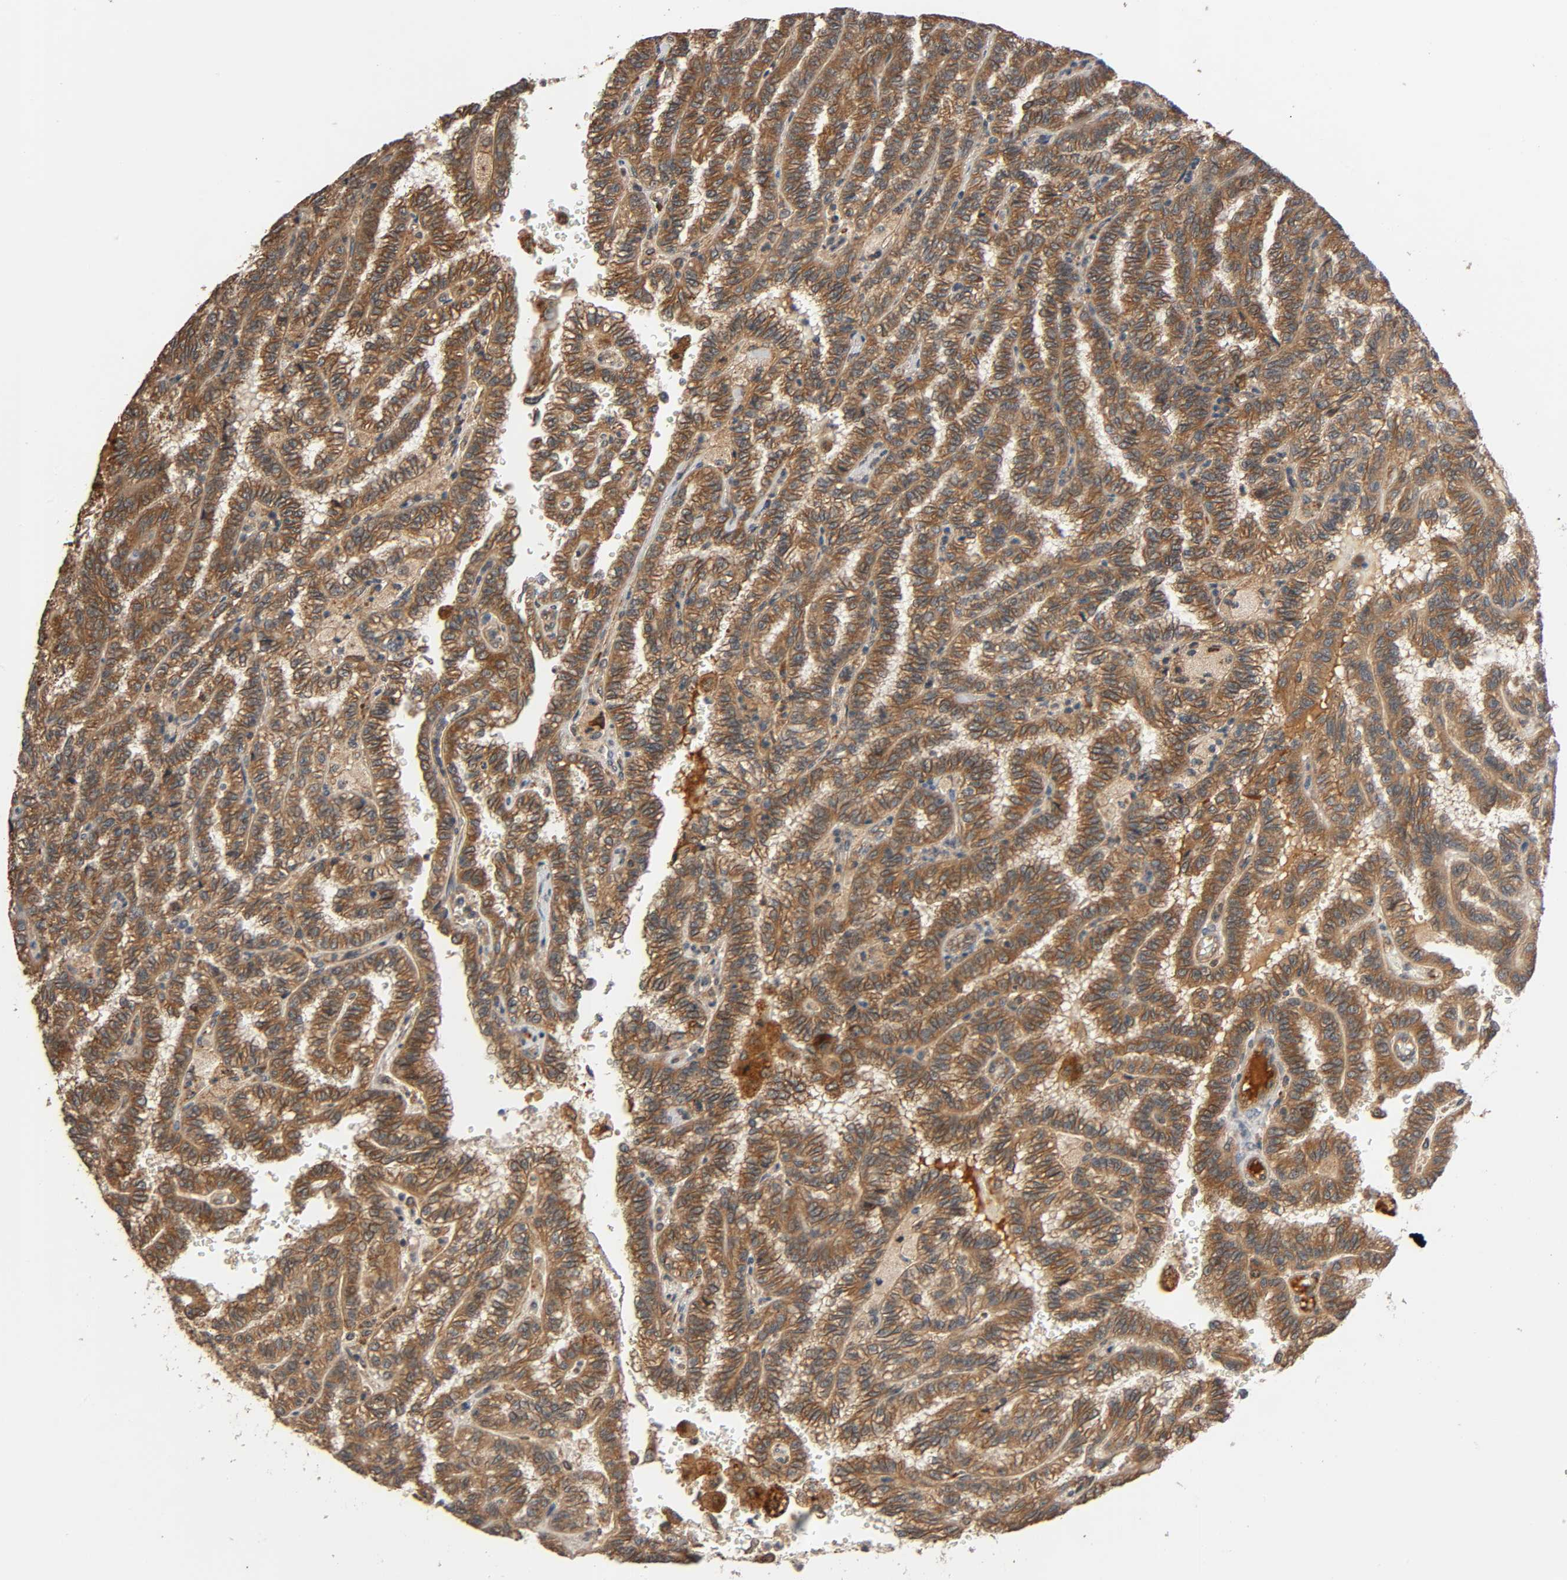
{"staining": {"intensity": "moderate", "quantity": ">75%", "location": "cytoplasmic/membranous"}, "tissue": "renal cancer", "cell_type": "Tumor cells", "image_type": "cancer", "snomed": [{"axis": "morphology", "description": "Inflammation, NOS"}, {"axis": "morphology", "description": "Adenocarcinoma, NOS"}, {"axis": "topography", "description": "Kidney"}], "caption": "Tumor cells display medium levels of moderate cytoplasmic/membranous expression in about >75% of cells in human adenocarcinoma (renal).", "gene": "MAP3K8", "patient": {"sex": "male", "age": 68}}